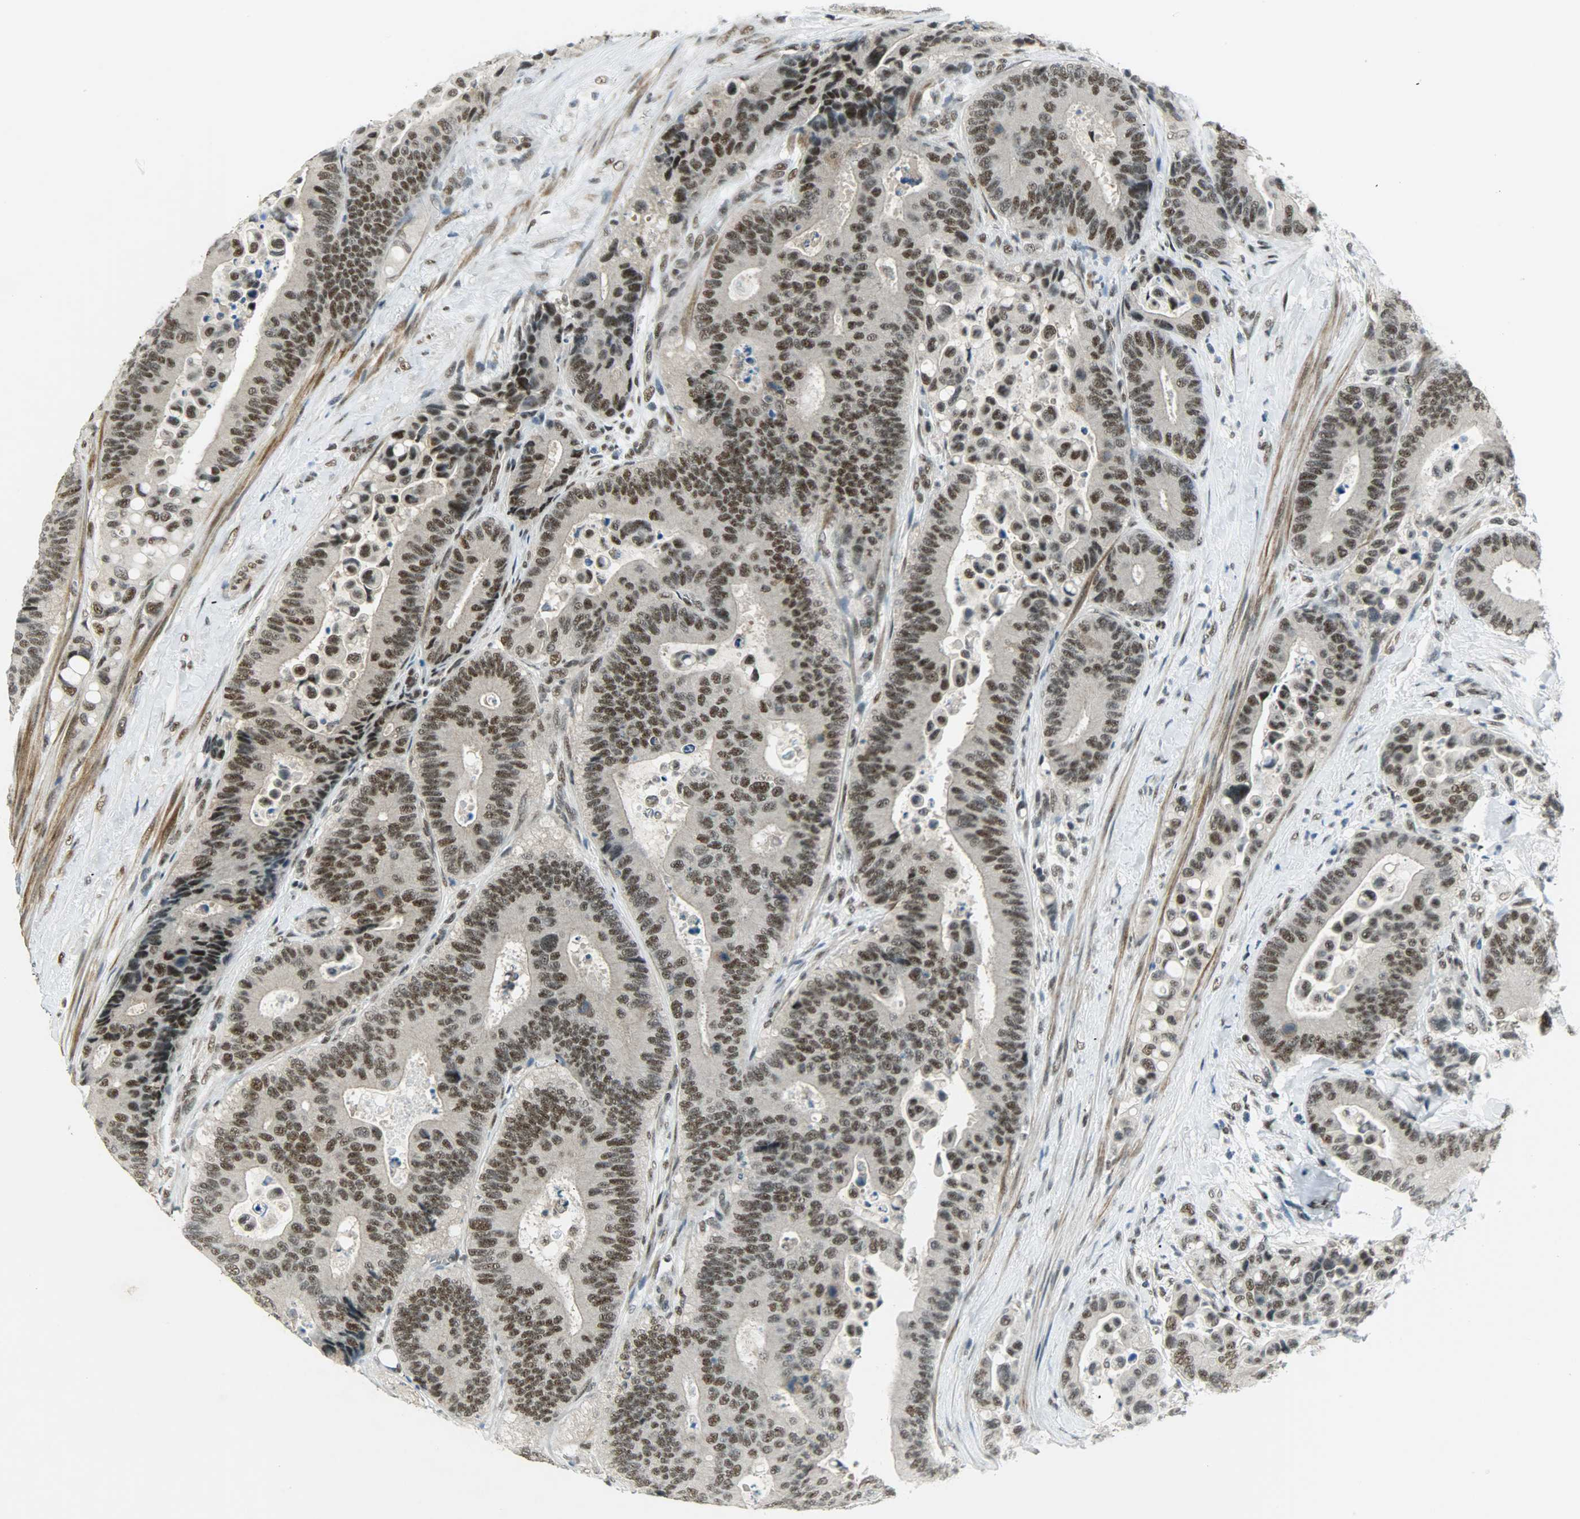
{"staining": {"intensity": "strong", "quantity": ">75%", "location": "nuclear"}, "tissue": "colorectal cancer", "cell_type": "Tumor cells", "image_type": "cancer", "snomed": [{"axis": "morphology", "description": "Normal tissue, NOS"}, {"axis": "morphology", "description": "Adenocarcinoma, NOS"}, {"axis": "topography", "description": "Colon"}], "caption": "Immunohistochemical staining of human colorectal cancer (adenocarcinoma) shows high levels of strong nuclear staining in about >75% of tumor cells.", "gene": "SUGP1", "patient": {"sex": "male", "age": 82}}